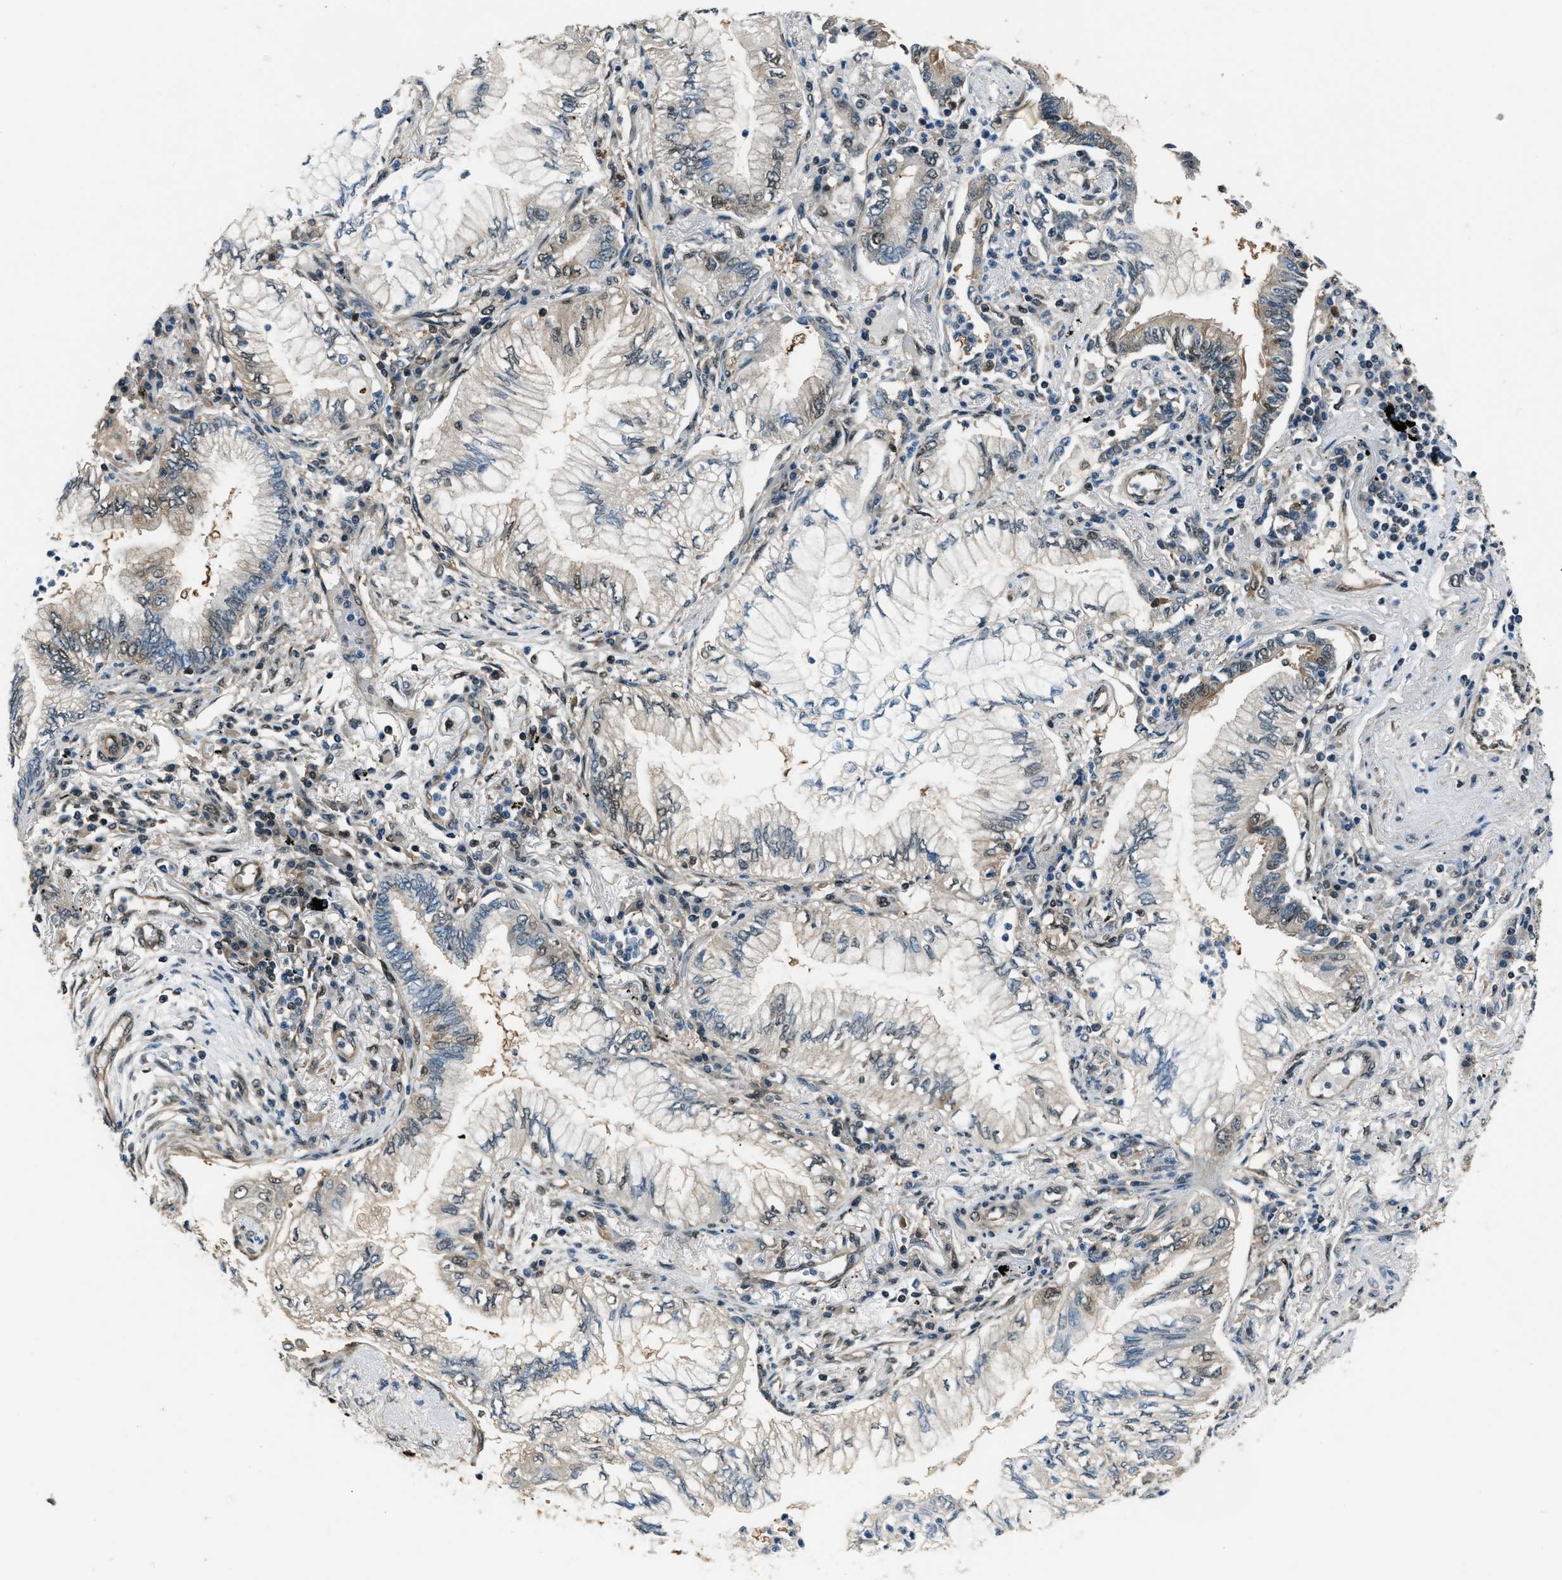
{"staining": {"intensity": "weak", "quantity": "<25%", "location": "cytoplasmic/membranous"}, "tissue": "lung cancer", "cell_type": "Tumor cells", "image_type": "cancer", "snomed": [{"axis": "morphology", "description": "Normal tissue, NOS"}, {"axis": "morphology", "description": "Adenocarcinoma, NOS"}, {"axis": "topography", "description": "Bronchus"}, {"axis": "topography", "description": "Lung"}], "caption": "The photomicrograph displays no significant staining in tumor cells of lung adenocarcinoma.", "gene": "NUDCD3", "patient": {"sex": "female", "age": 70}}